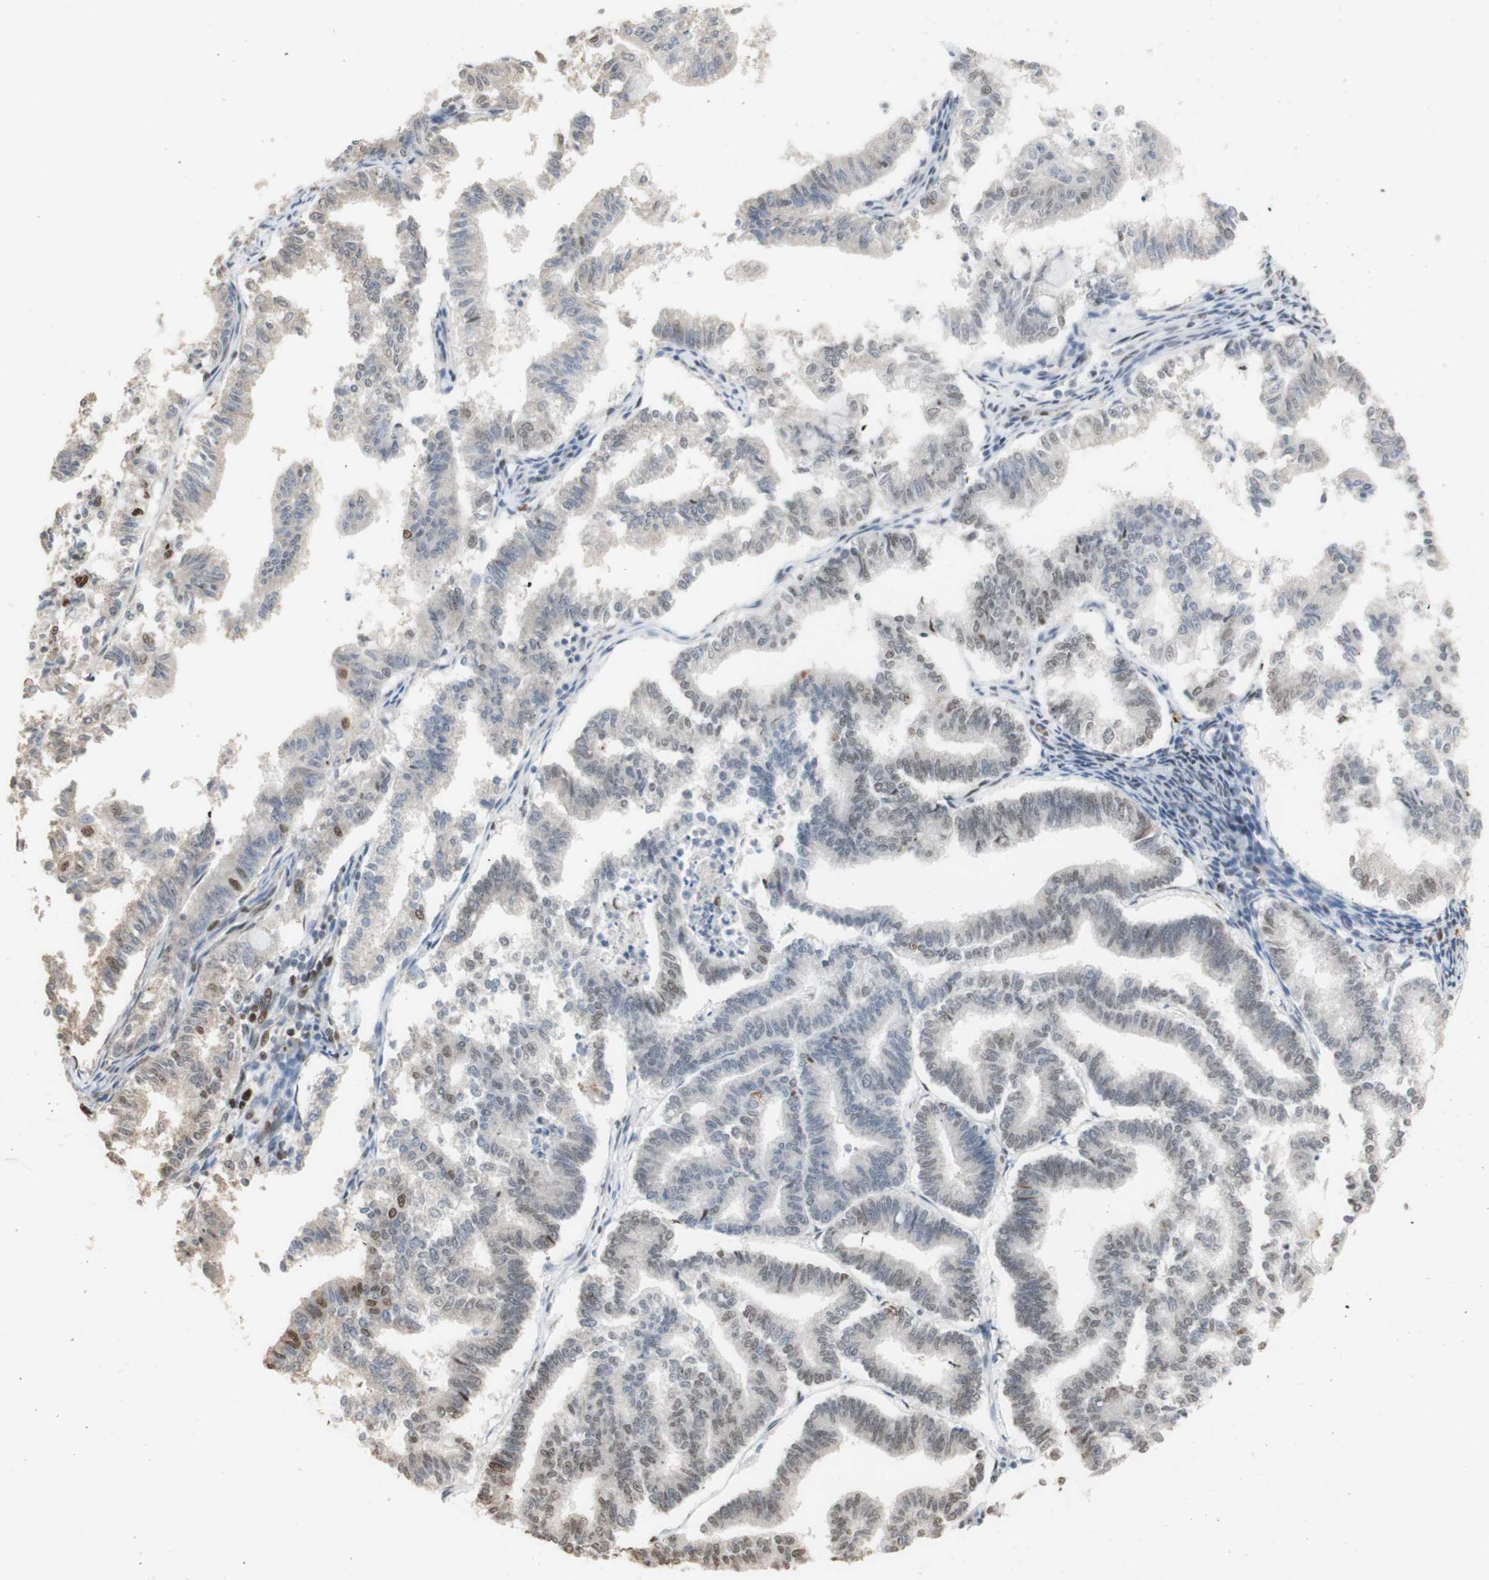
{"staining": {"intensity": "moderate", "quantity": "<25%", "location": "nuclear"}, "tissue": "endometrial cancer", "cell_type": "Tumor cells", "image_type": "cancer", "snomed": [{"axis": "morphology", "description": "Necrosis, NOS"}, {"axis": "morphology", "description": "Adenocarcinoma, NOS"}, {"axis": "topography", "description": "Endometrium"}], "caption": "This is a photomicrograph of IHC staining of endometrial cancer (adenocarcinoma), which shows moderate expression in the nuclear of tumor cells.", "gene": "HNRNPA2B1", "patient": {"sex": "female", "age": 79}}